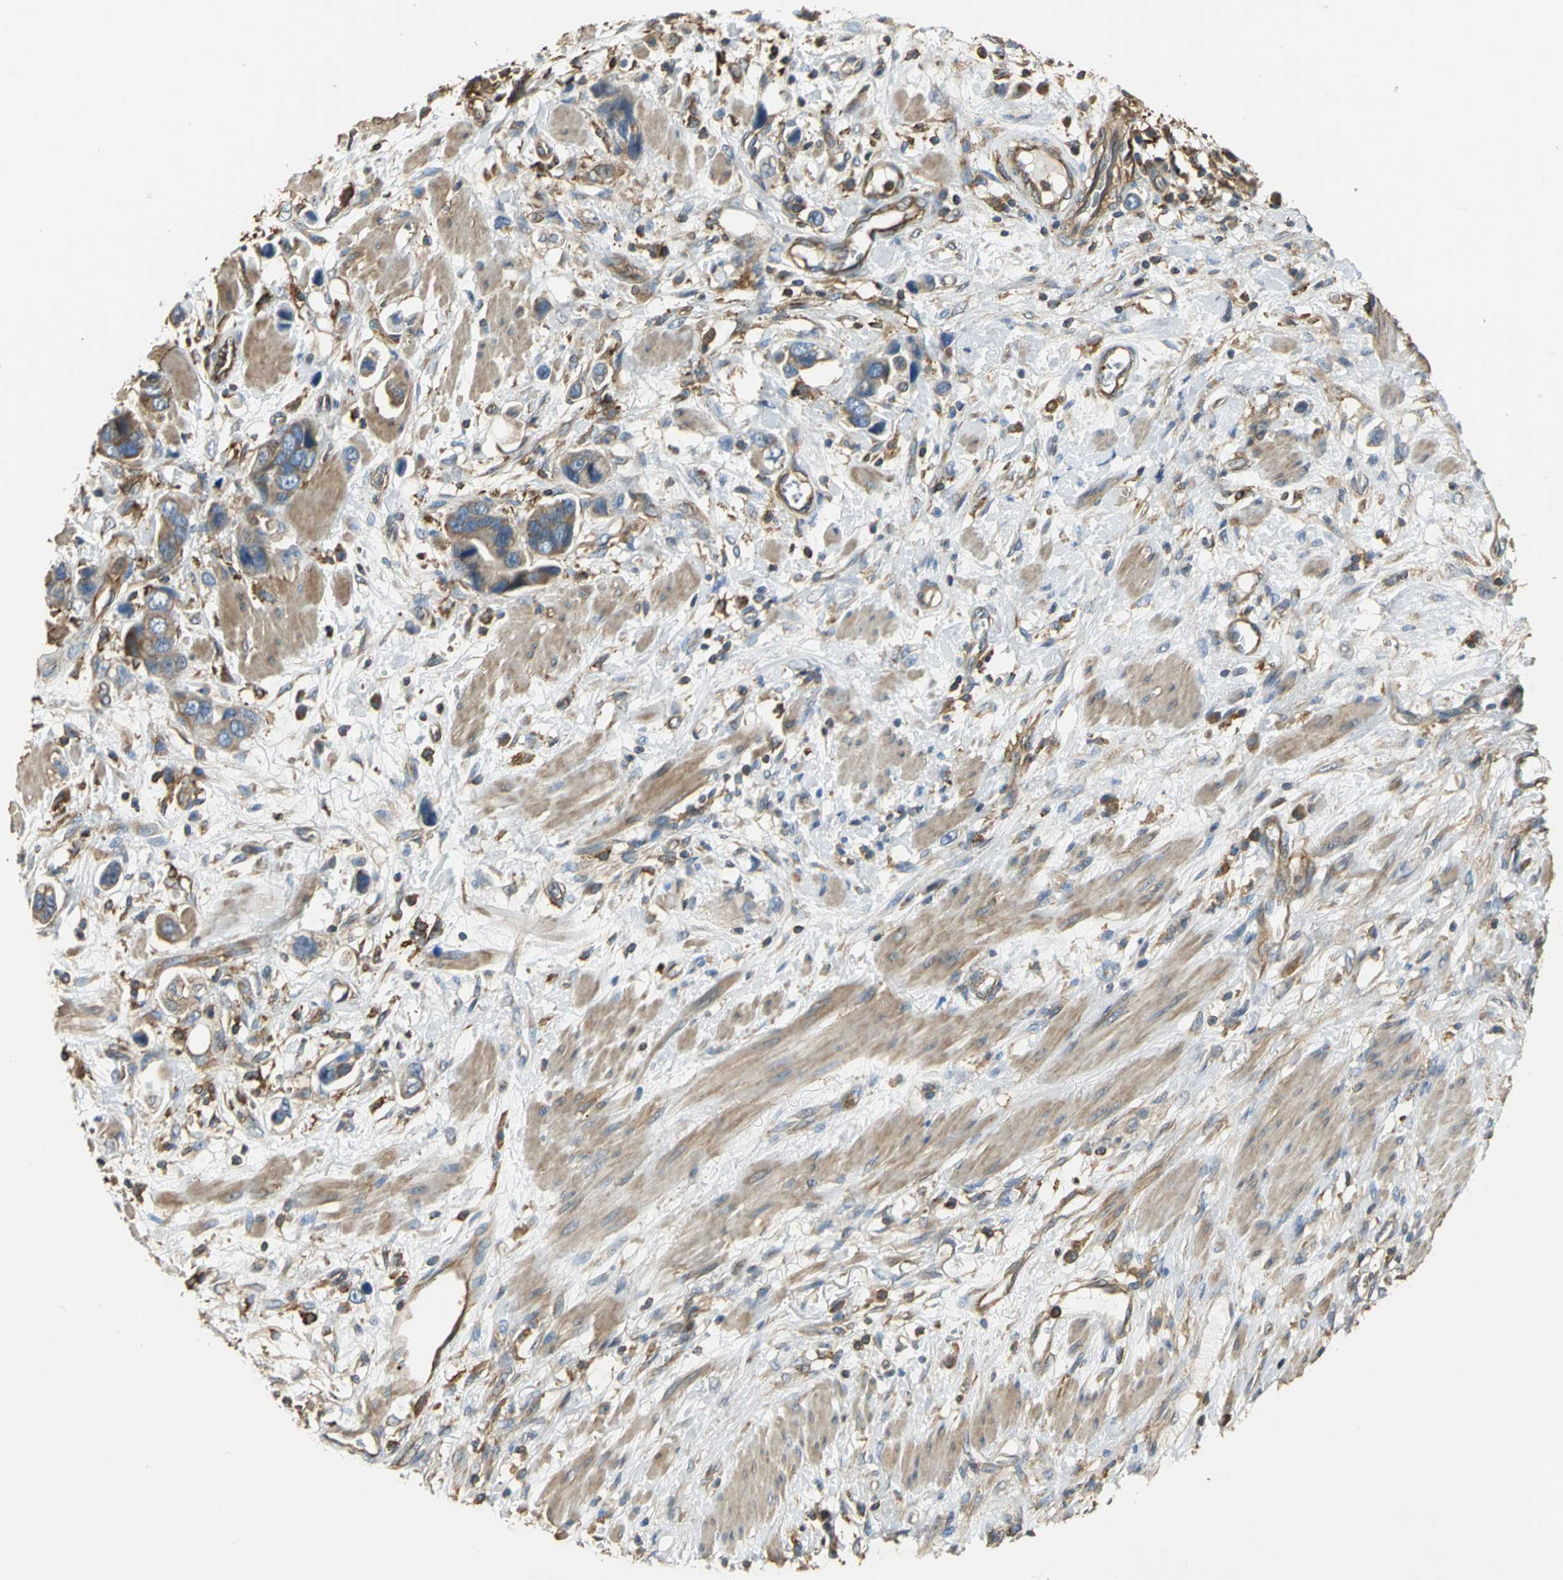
{"staining": {"intensity": "weak", "quantity": ">75%", "location": "cytoplasmic/membranous"}, "tissue": "stomach cancer", "cell_type": "Tumor cells", "image_type": "cancer", "snomed": [{"axis": "morphology", "description": "Adenocarcinoma, NOS"}, {"axis": "topography", "description": "Stomach, lower"}], "caption": "Immunohistochemical staining of human stomach adenocarcinoma shows weak cytoplasmic/membranous protein expression in approximately >75% of tumor cells.", "gene": "TLN1", "patient": {"sex": "female", "age": 93}}